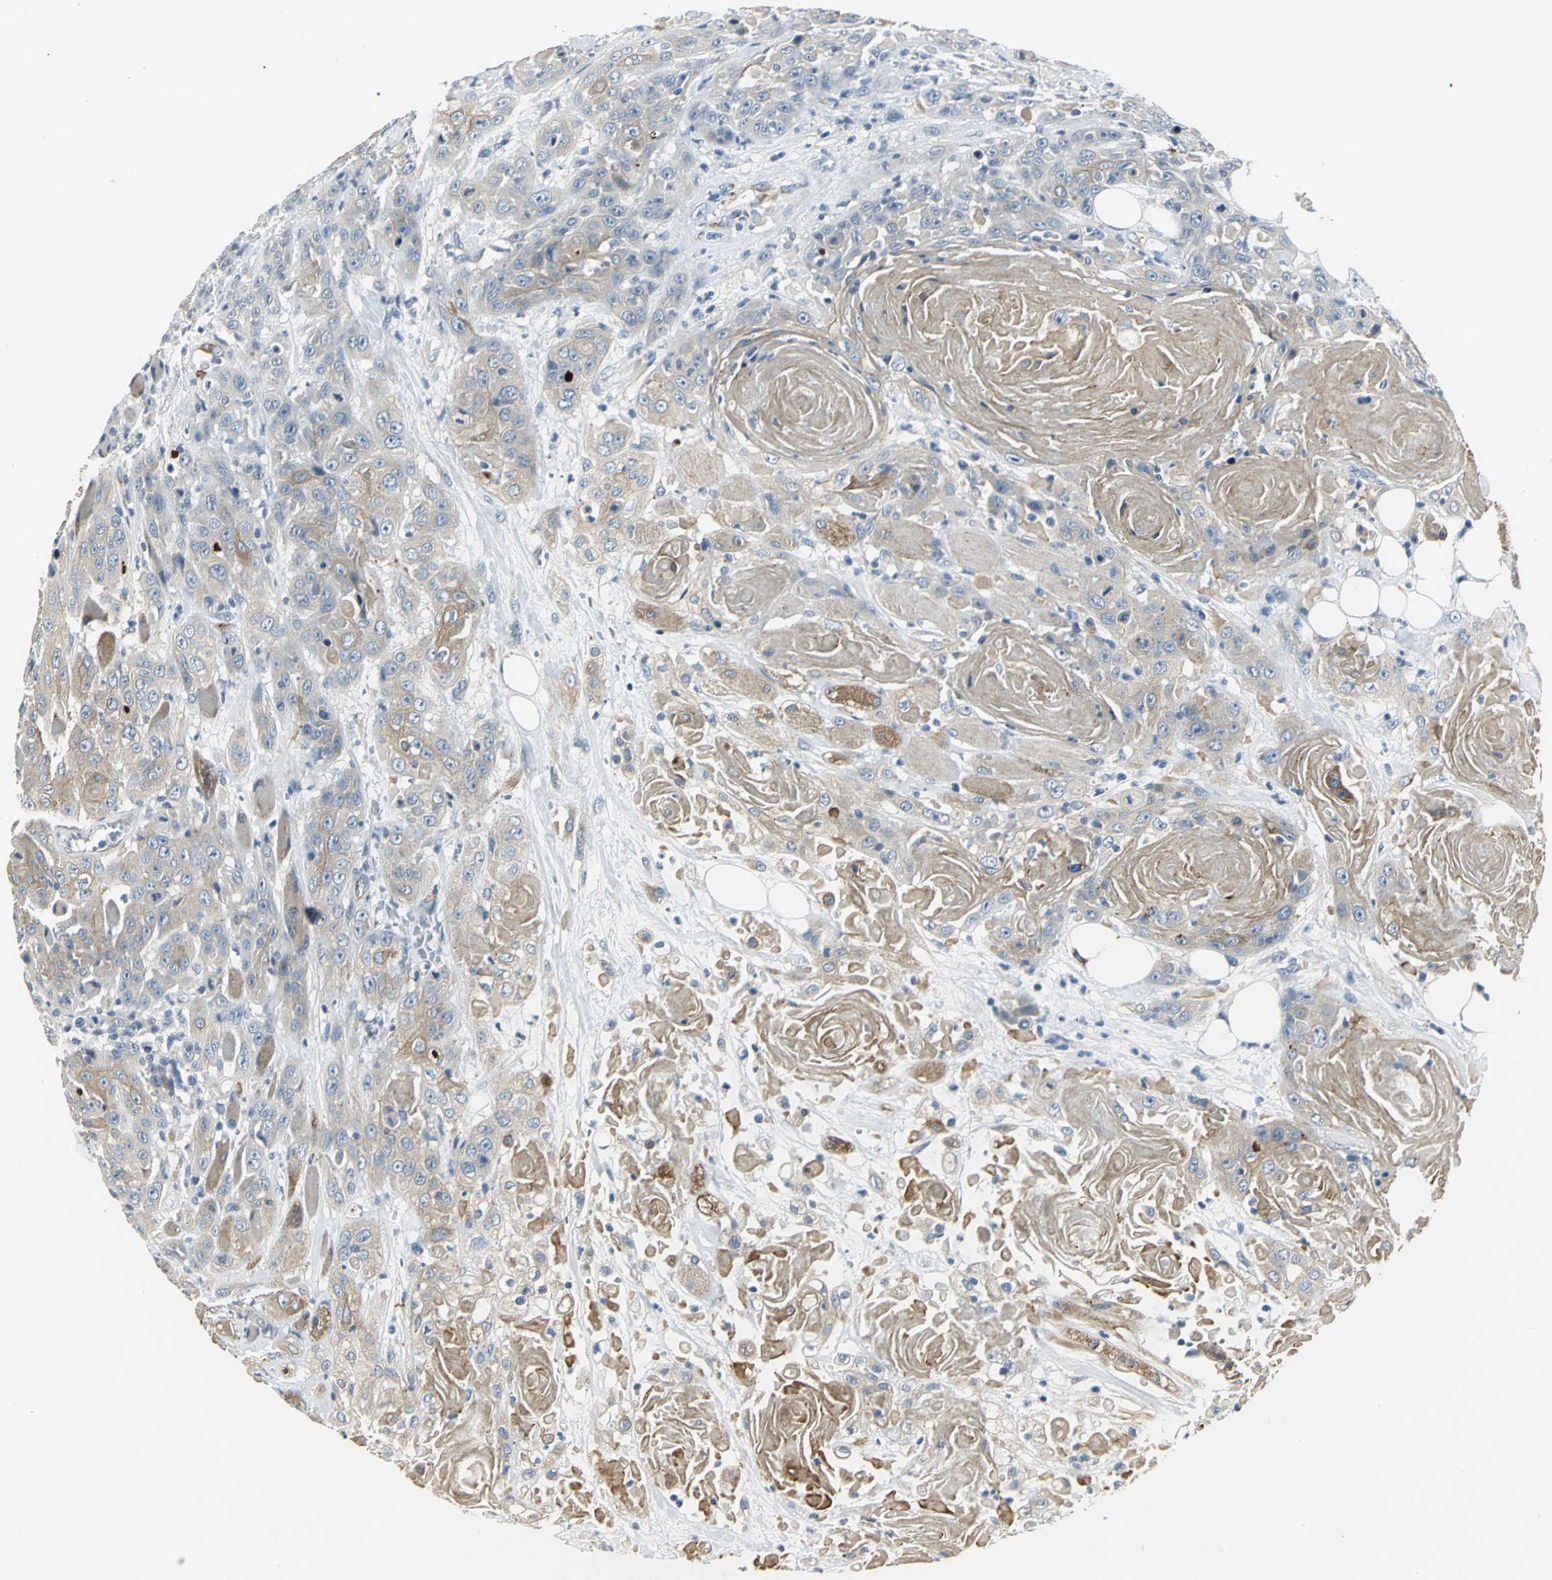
{"staining": {"intensity": "moderate", "quantity": "25%-75%", "location": "cytoplasmic/membranous"}, "tissue": "head and neck cancer", "cell_type": "Tumor cells", "image_type": "cancer", "snomed": [{"axis": "morphology", "description": "Squamous cell carcinoma, NOS"}, {"axis": "topography", "description": "Head-Neck"}], "caption": "A high-resolution micrograph shows immunohistochemistry (IHC) staining of squamous cell carcinoma (head and neck), which reveals moderate cytoplasmic/membranous positivity in about 25%-75% of tumor cells. Using DAB (brown) and hematoxylin (blue) stains, captured at high magnification using brightfield microscopy.", "gene": "B3GNT2", "patient": {"sex": "female", "age": 84}}